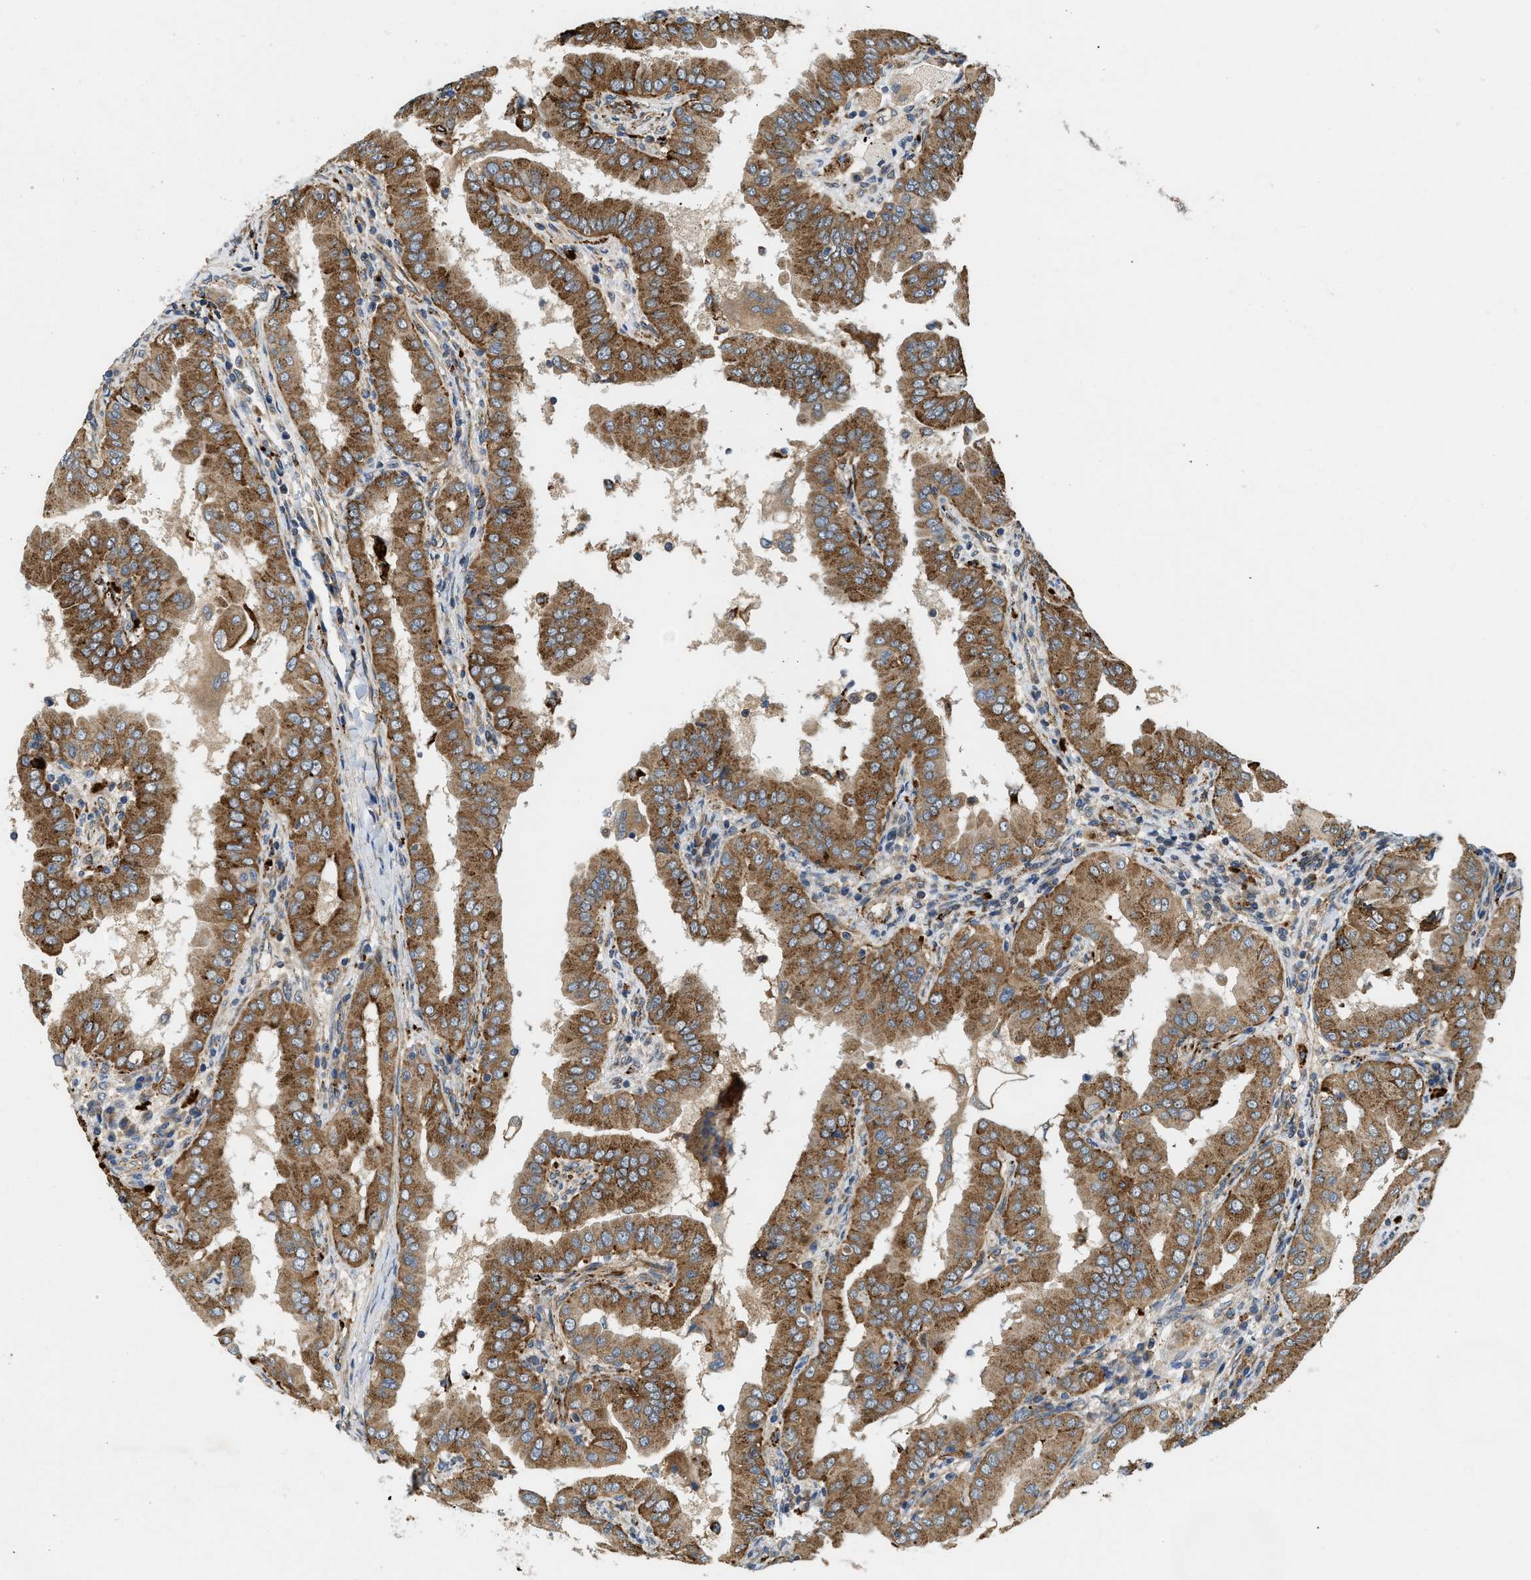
{"staining": {"intensity": "moderate", "quantity": ">75%", "location": "cytoplasmic/membranous"}, "tissue": "thyroid cancer", "cell_type": "Tumor cells", "image_type": "cancer", "snomed": [{"axis": "morphology", "description": "Papillary adenocarcinoma, NOS"}, {"axis": "topography", "description": "Thyroid gland"}], "caption": "Moderate cytoplasmic/membranous expression is seen in about >75% of tumor cells in papillary adenocarcinoma (thyroid).", "gene": "ZNF599", "patient": {"sex": "male", "age": 33}}